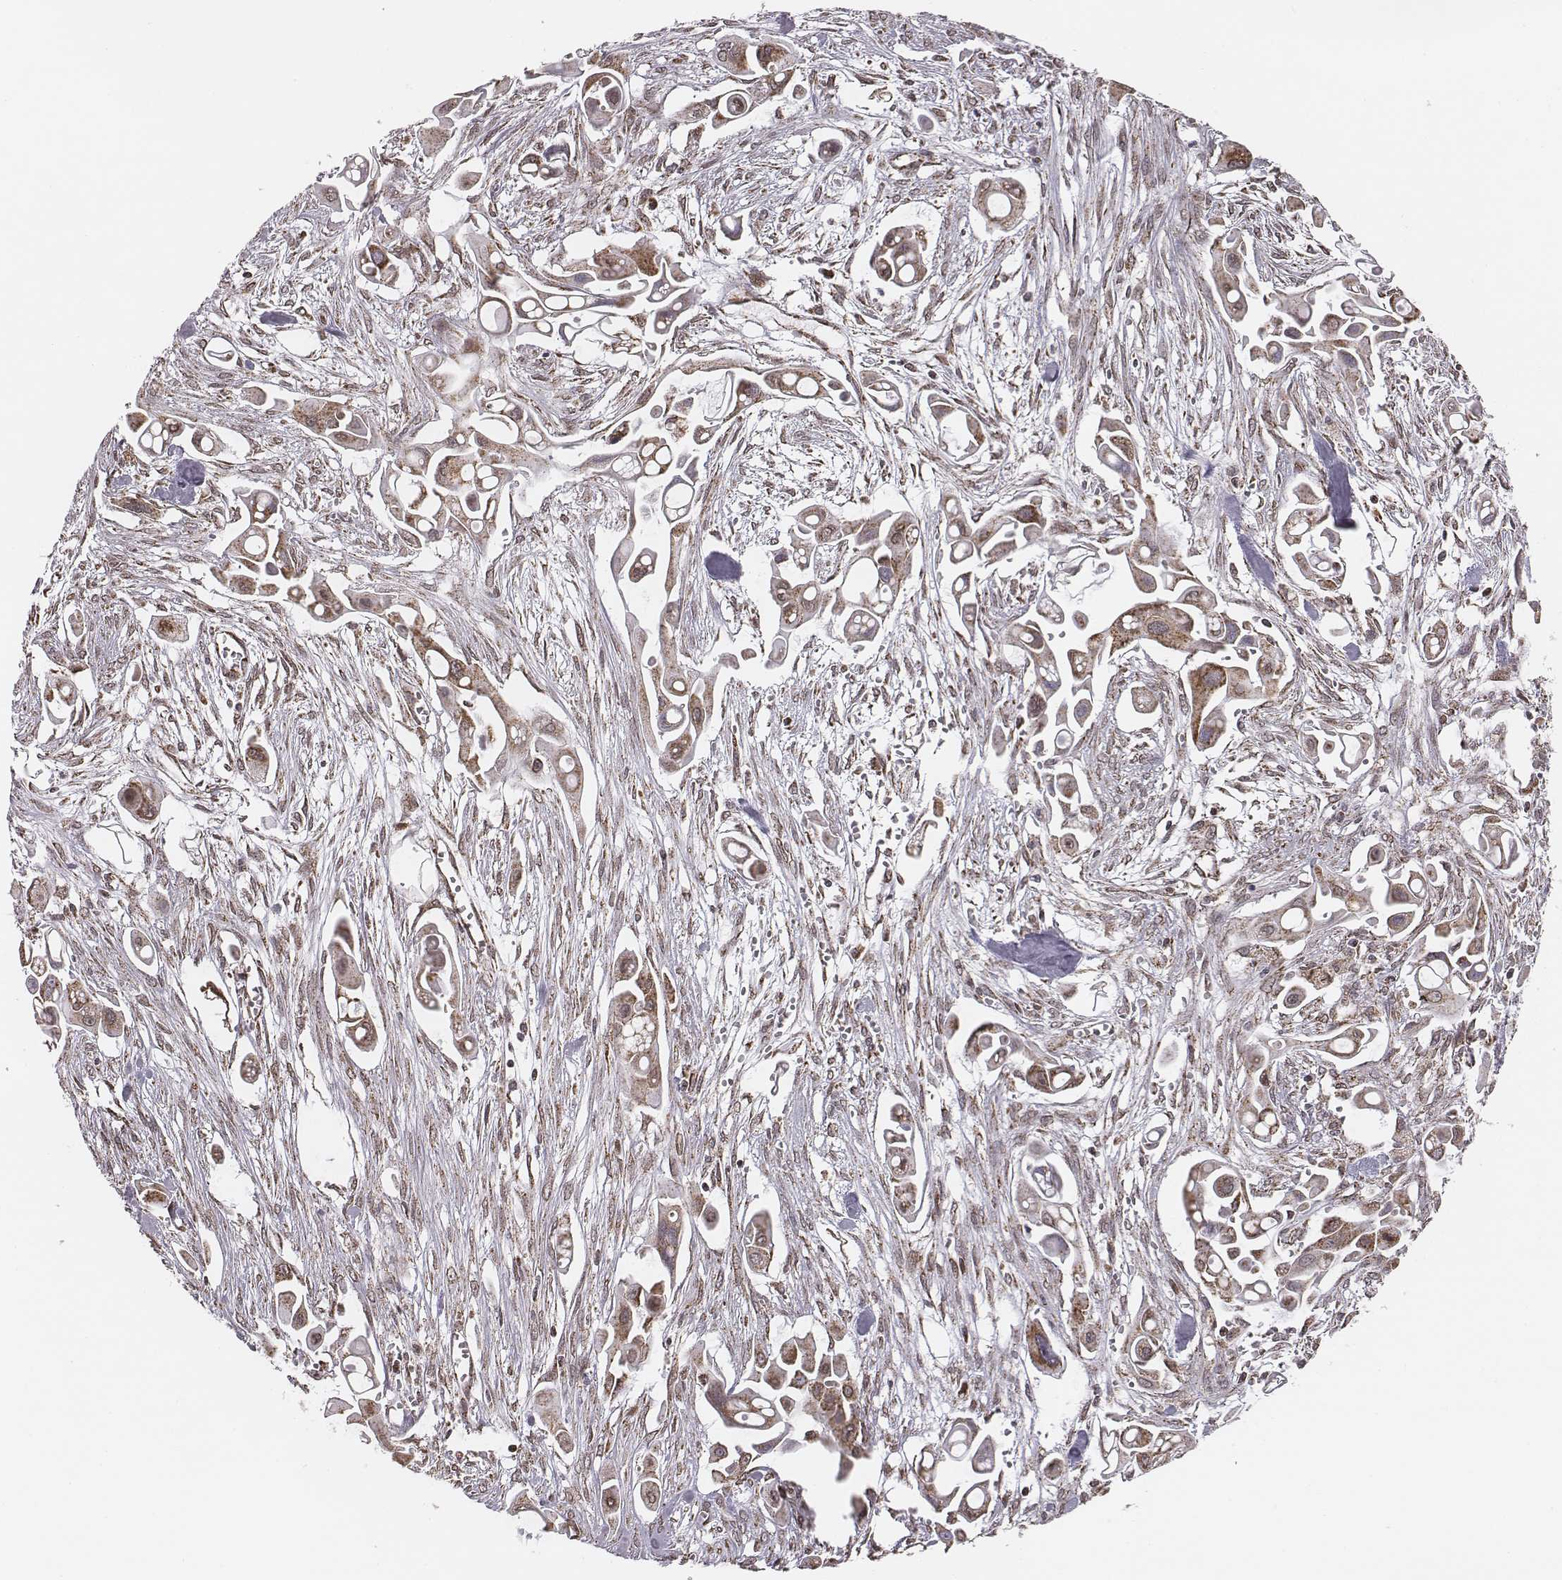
{"staining": {"intensity": "moderate", "quantity": ">75%", "location": "cytoplasmic/membranous"}, "tissue": "pancreatic cancer", "cell_type": "Tumor cells", "image_type": "cancer", "snomed": [{"axis": "morphology", "description": "Adenocarcinoma, NOS"}, {"axis": "topography", "description": "Pancreas"}], "caption": "Protein staining demonstrates moderate cytoplasmic/membranous staining in about >75% of tumor cells in adenocarcinoma (pancreatic). Nuclei are stained in blue.", "gene": "ACOT2", "patient": {"sex": "male", "age": 50}}